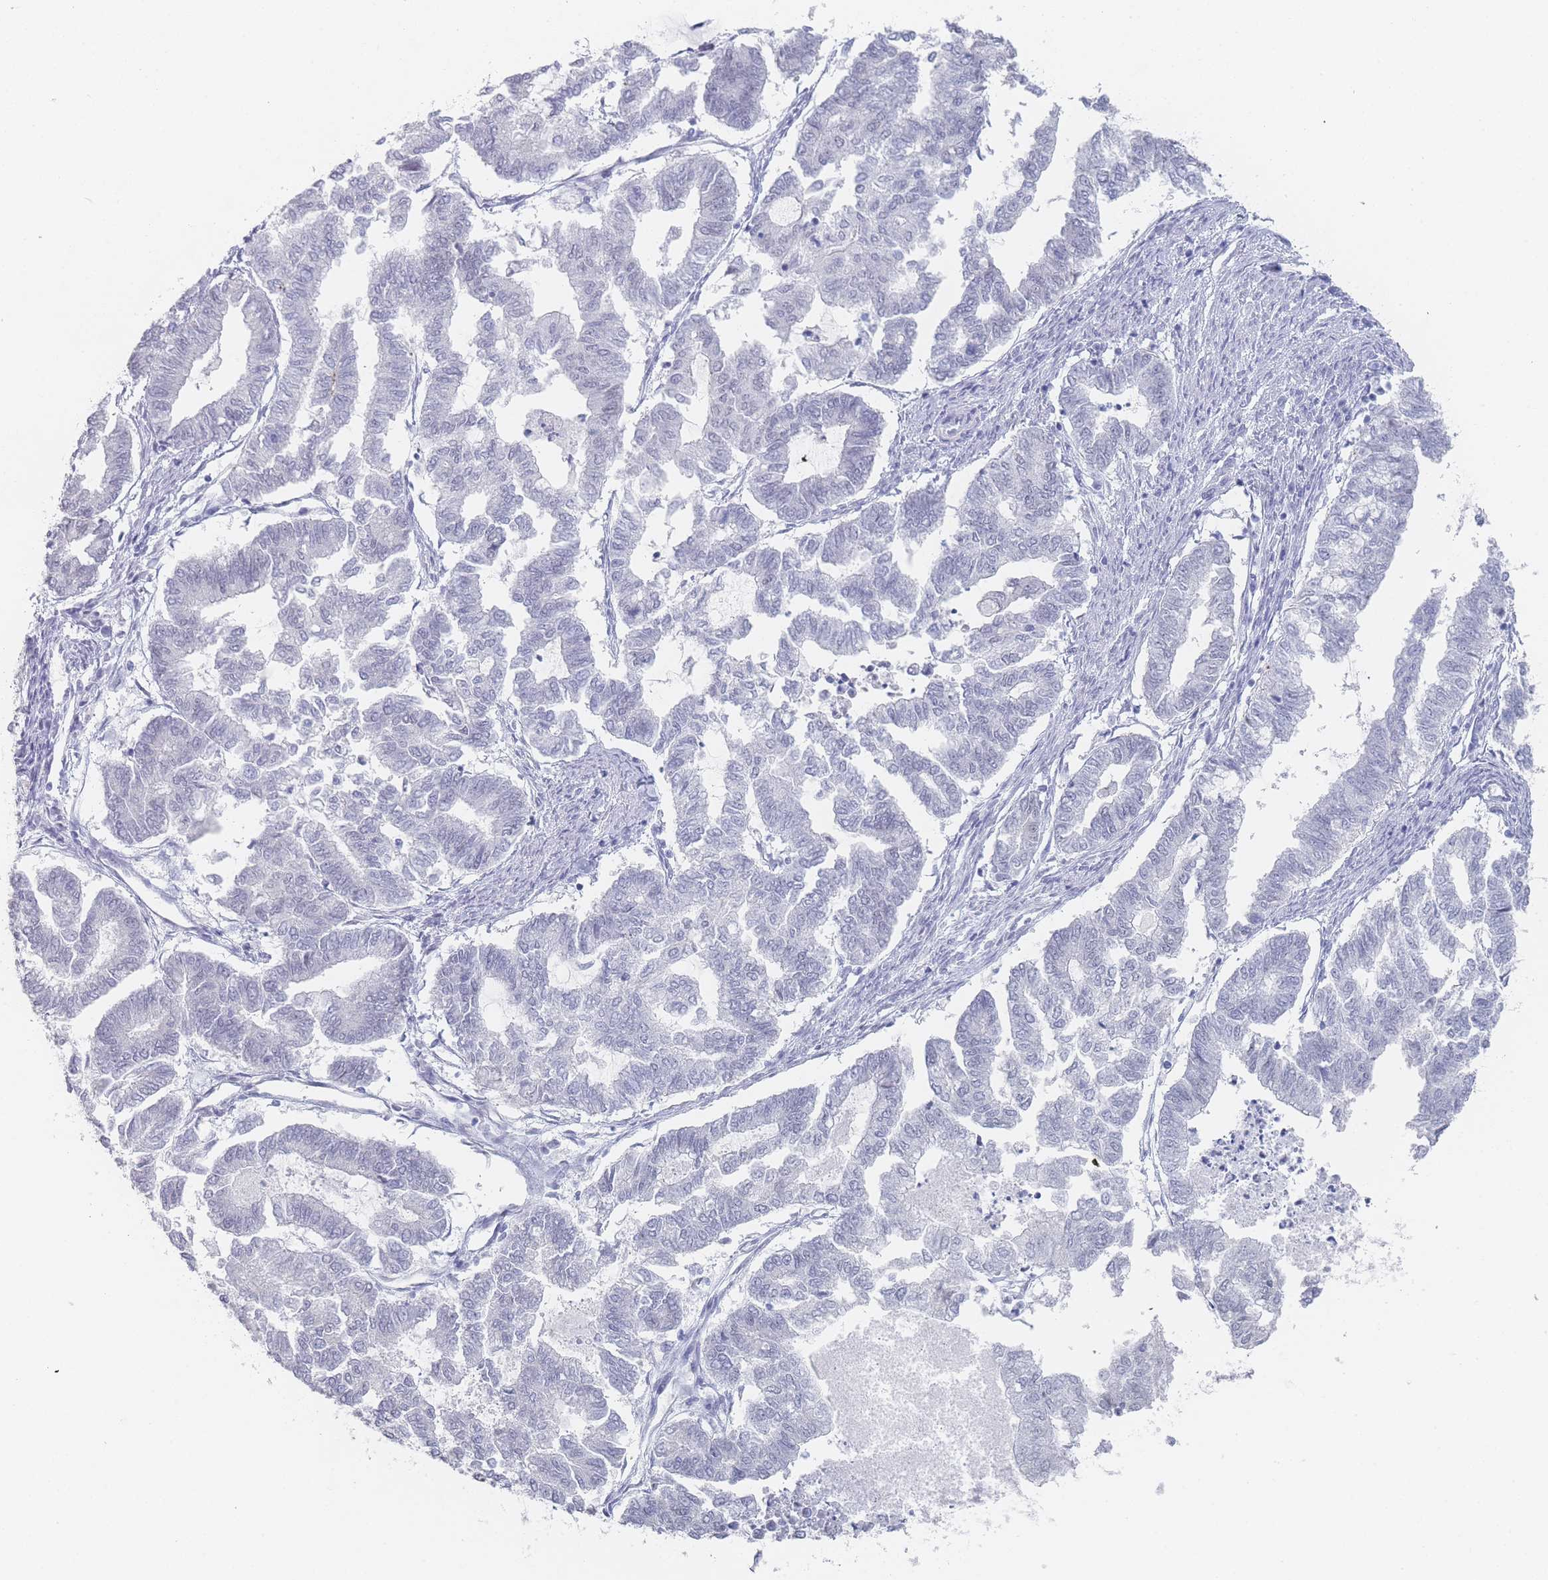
{"staining": {"intensity": "negative", "quantity": "none", "location": "none"}, "tissue": "endometrial cancer", "cell_type": "Tumor cells", "image_type": "cancer", "snomed": [{"axis": "morphology", "description": "Adenocarcinoma, NOS"}, {"axis": "topography", "description": "Endometrium"}], "caption": "Endometrial adenocarcinoma stained for a protein using immunohistochemistry (IHC) demonstrates no staining tumor cells.", "gene": "IMPG1", "patient": {"sex": "female", "age": 79}}